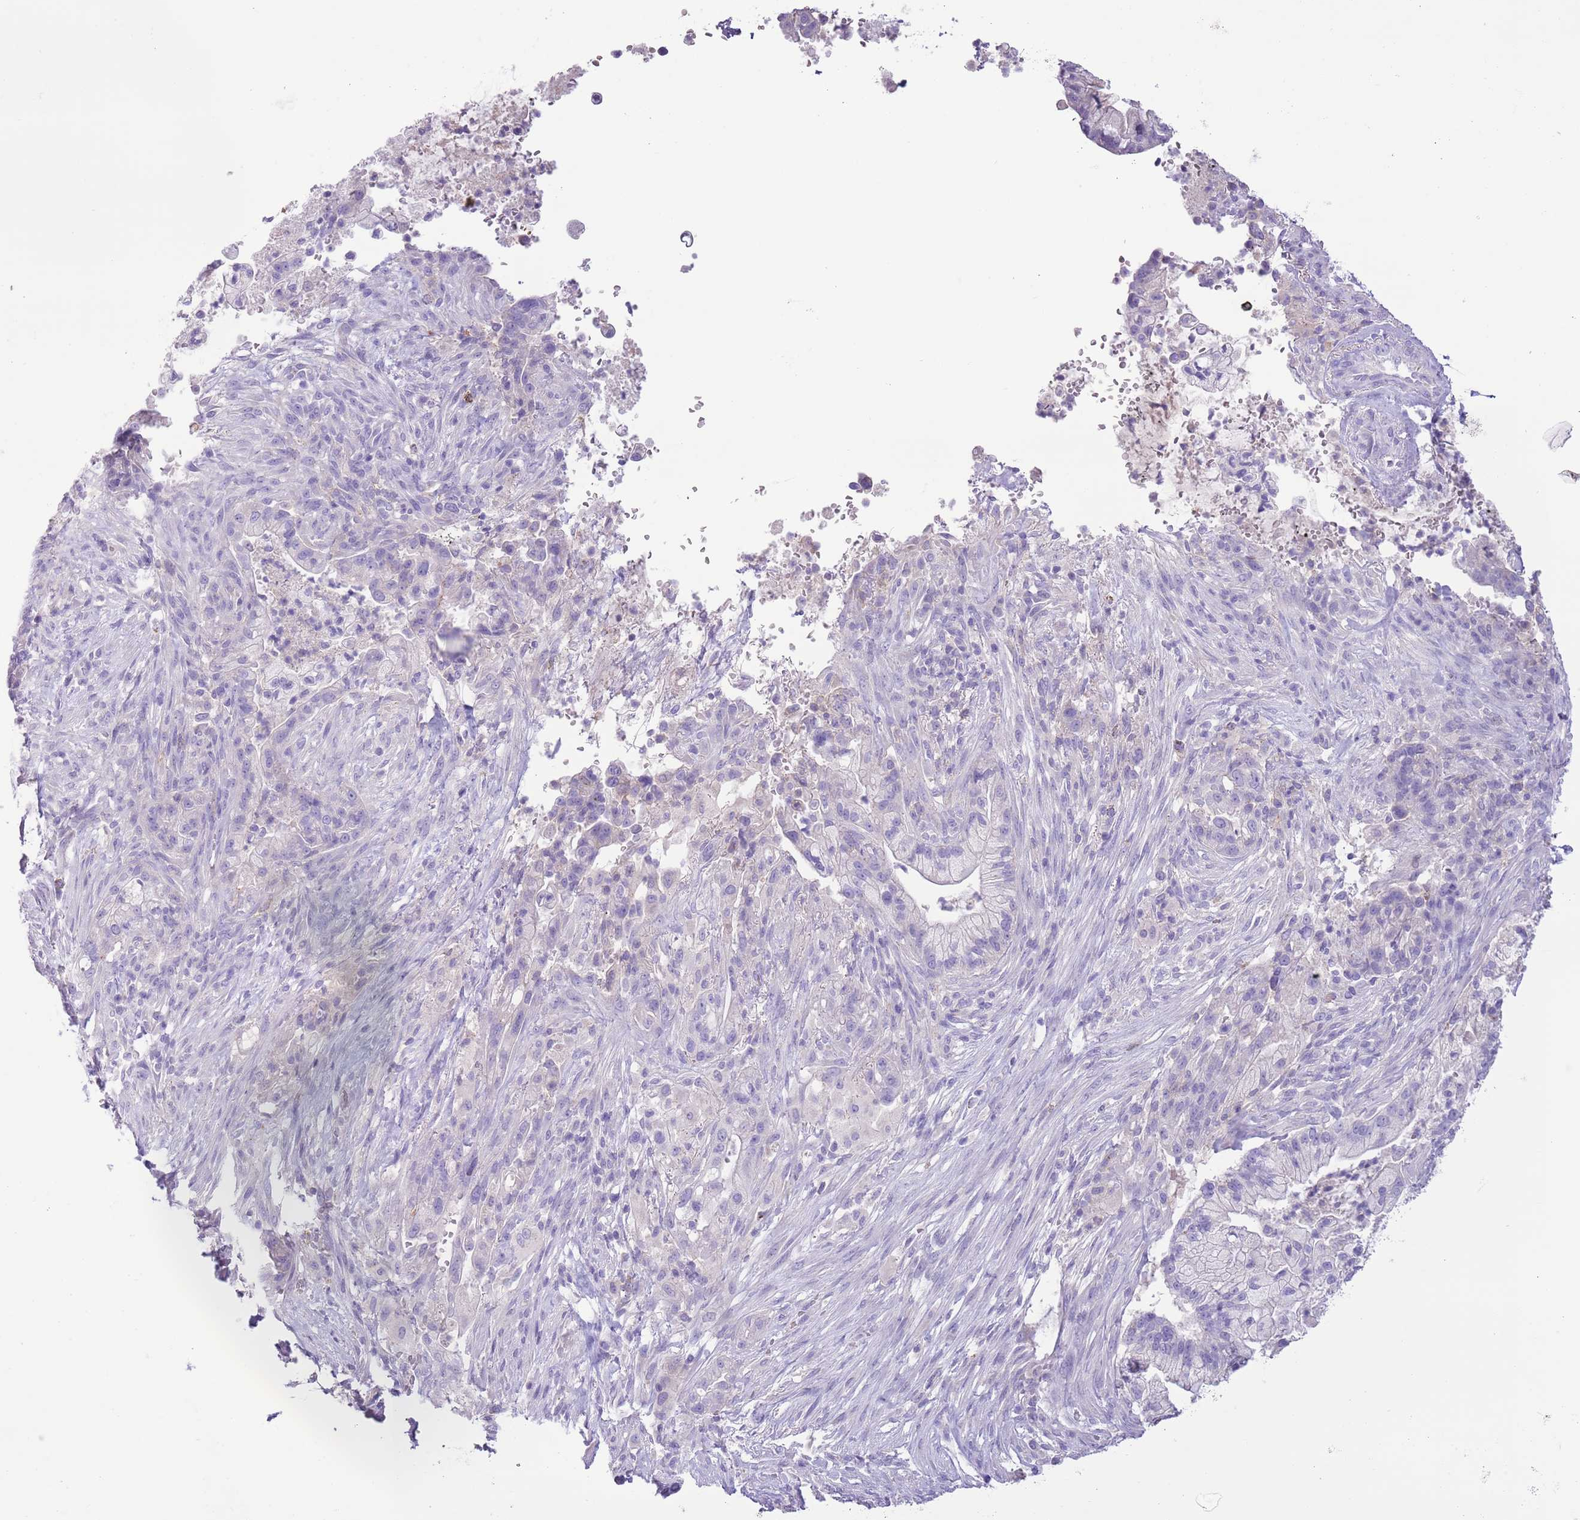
{"staining": {"intensity": "negative", "quantity": "none", "location": "none"}, "tissue": "pancreatic cancer", "cell_type": "Tumor cells", "image_type": "cancer", "snomed": [{"axis": "morphology", "description": "Adenocarcinoma, NOS"}, {"axis": "topography", "description": "Pancreas"}], "caption": "The image displays no staining of tumor cells in pancreatic cancer.", "gene": "ZNF697", "patient": {"sex": "male", "age": 44}}